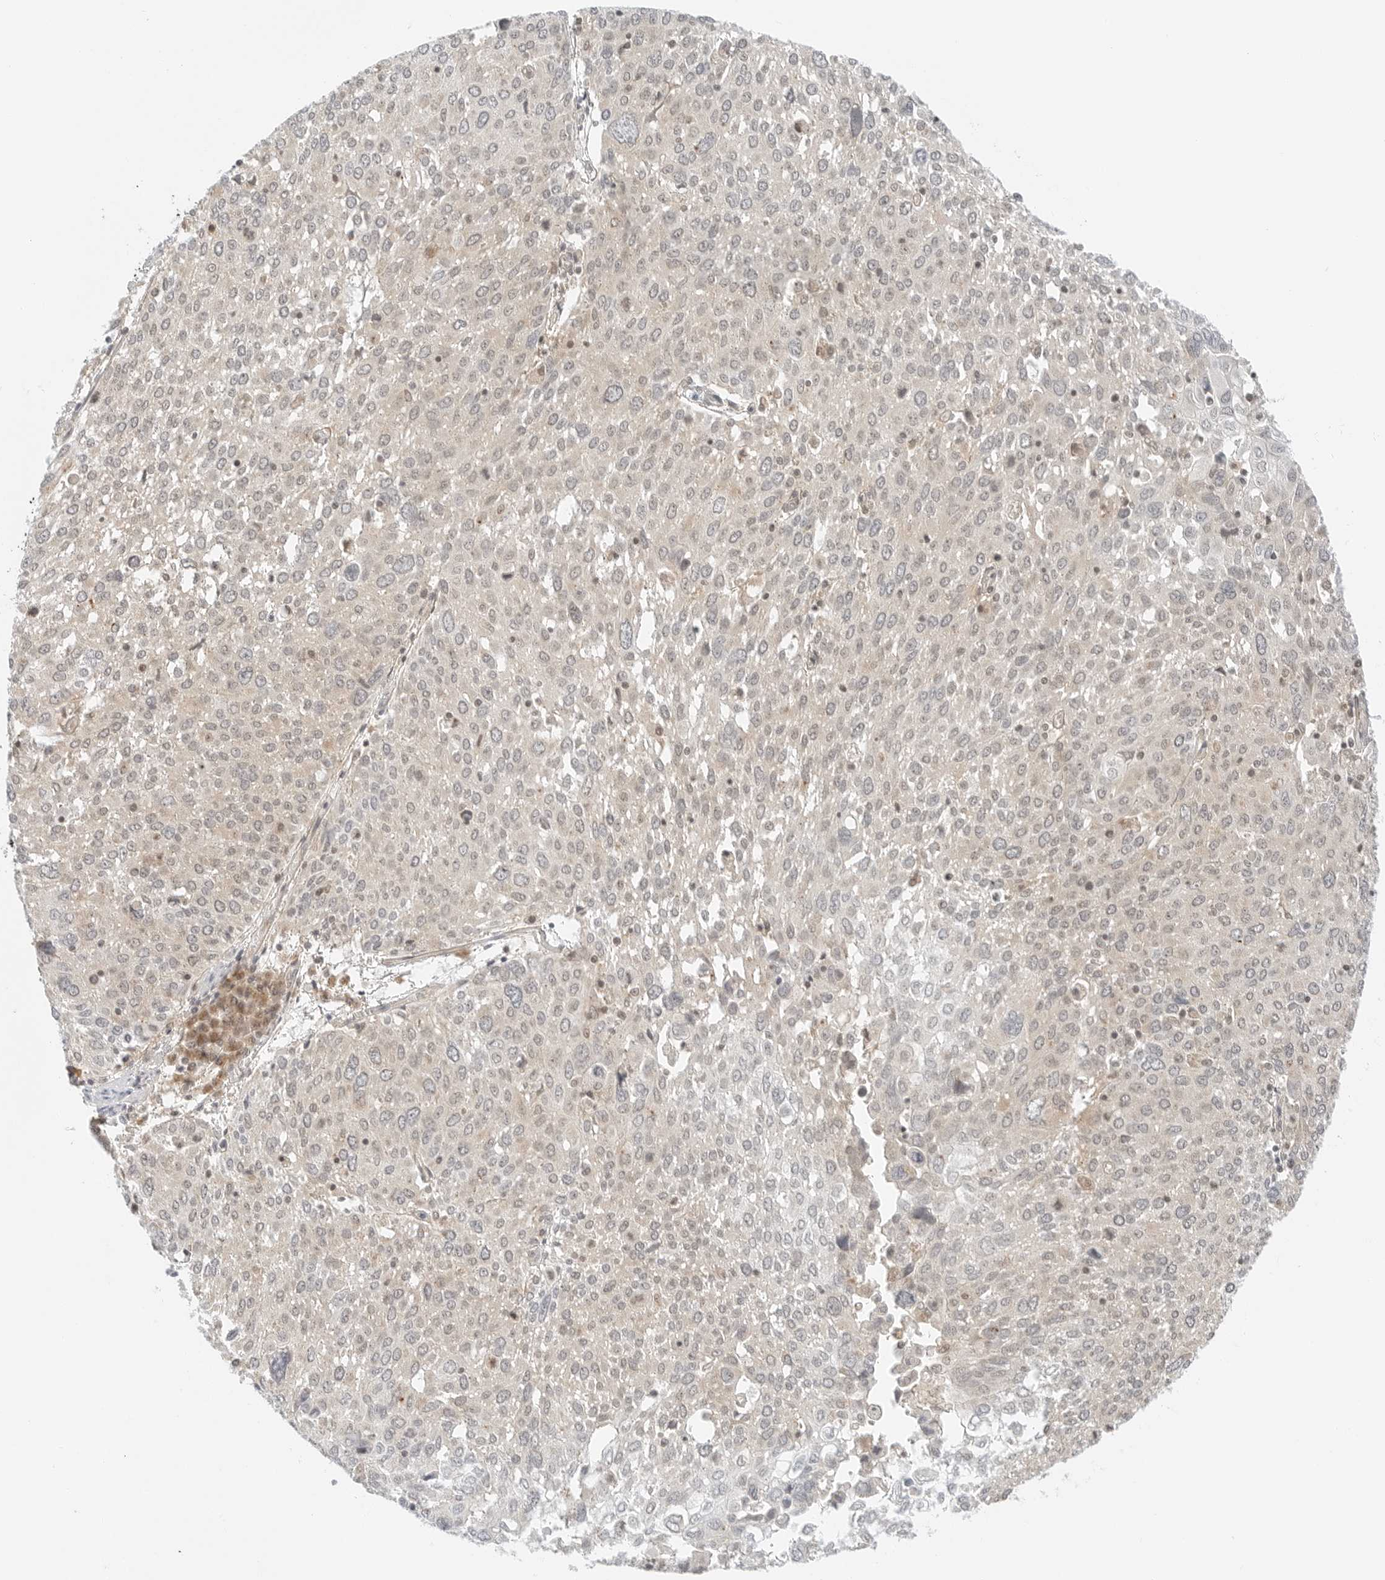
{"staining": {"intensity": "weak", "quantity": "<25%", "location": "cytoplasmic/membranous"}, "tissue": "lung cancer", "cell_type": "Tumor cells", "image_type": "cancer", "snomed": [{"axis": "morphology", "description": "Squamous cell carcinoma, NOS"}, {"axis": "topography", "description": "Lung"}], "caption": "Immunohistochemistry (IHC) photomicrograph of human squamous cell carcinoma (lung) stained for a protein (brown), which exhibits no positivity in tumor cells.", "gene": "IQCC", "patient": {"sex": "male", "age": 65}}